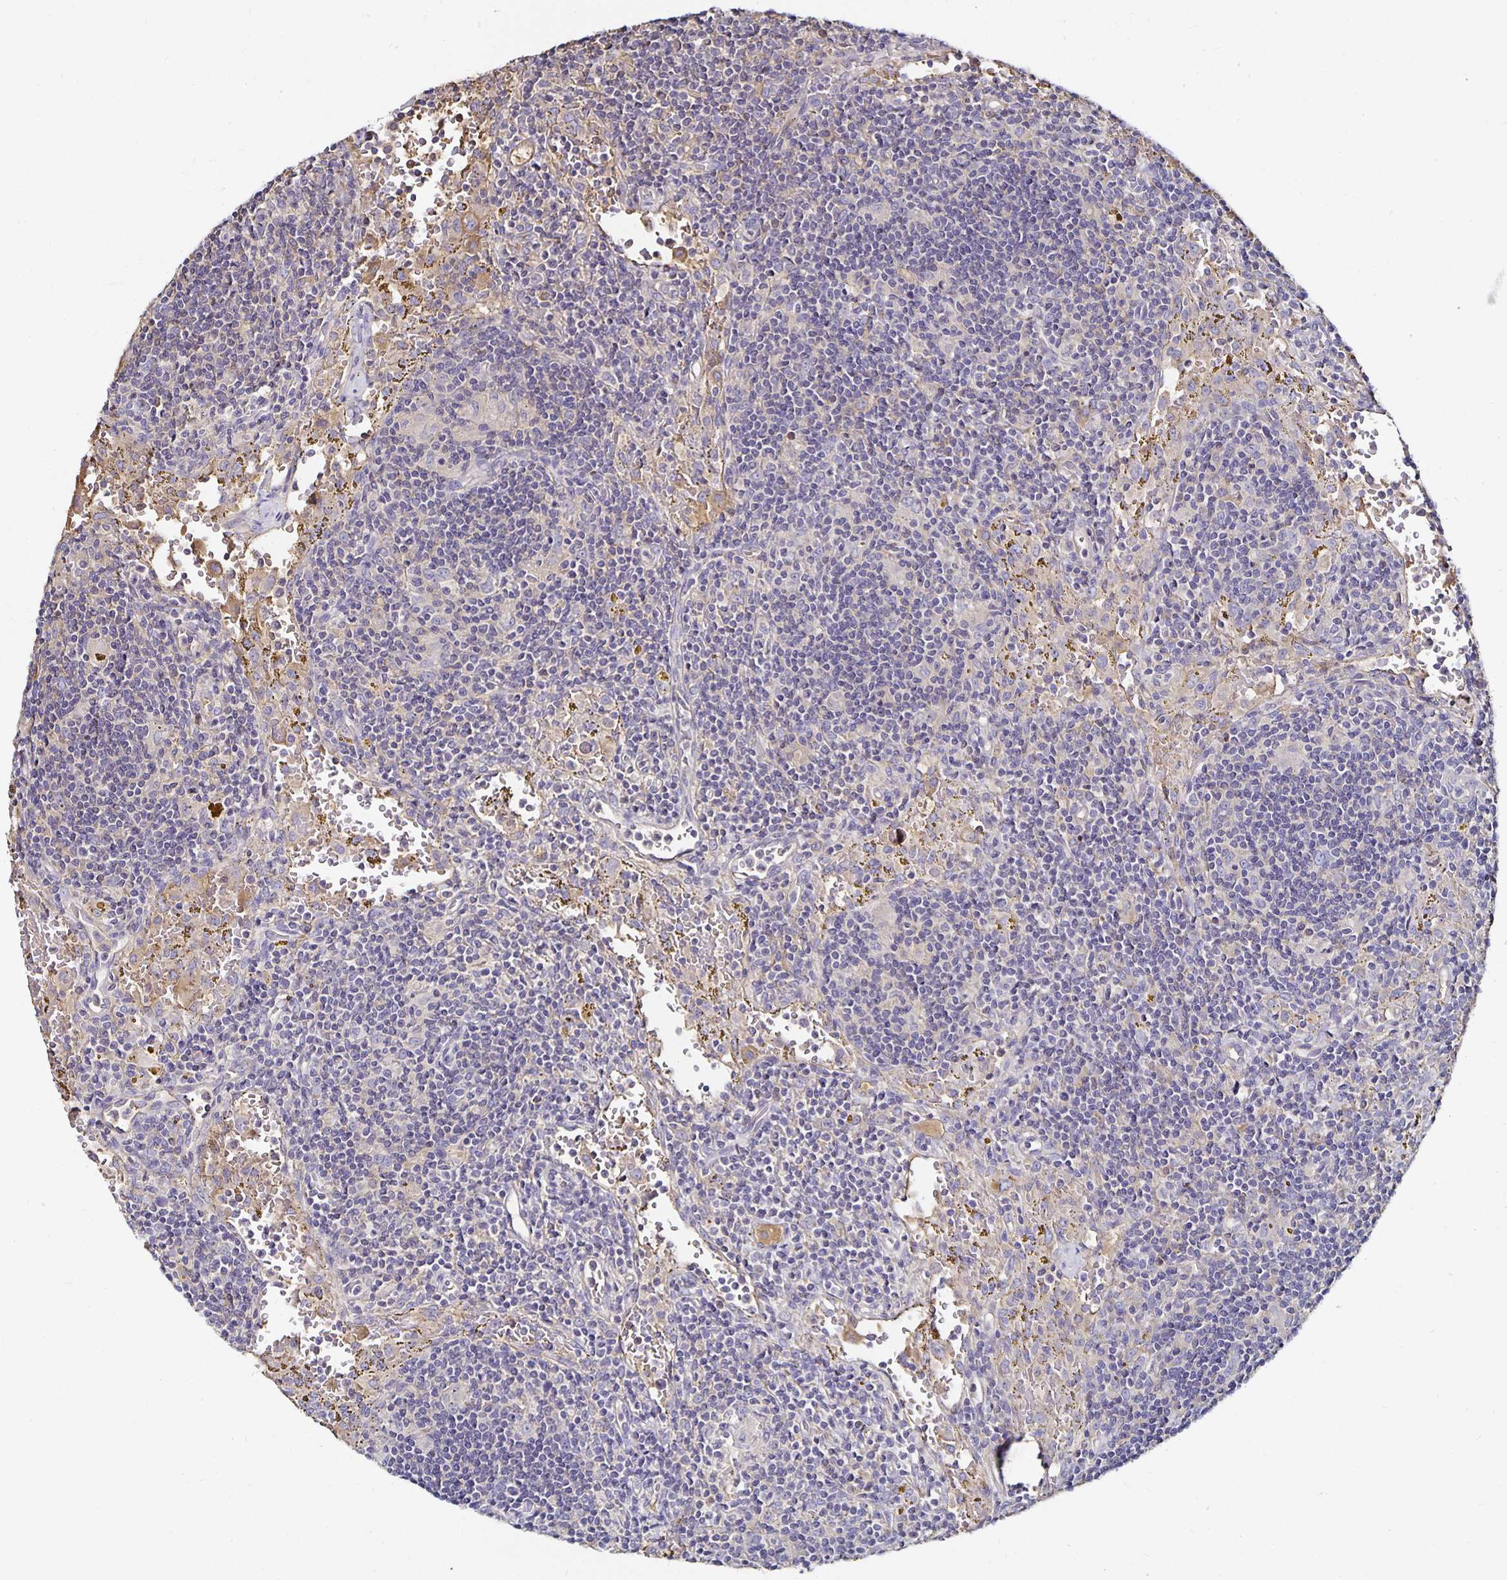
{"staining": {"intensity": "negative", "quantity": "none", "location": "none"}, "tissue": "lymphoma", "cell_type": "Tumor cells", "image_type": "cancer", "snomed": [{"axis": "morphology", "description": "Malignant lymphoma, non-Hodgkin's type, Low grade"}, {"axis": "topography", "description": "Spleen"}], "caption": "A high-resolution histopathology image shows IHC staining of malignant lymphoma, non-Hodgkin's type (low-grade), which exhibits no significant positivity in tumor cells.", "gene": "TTR", "patient": {"sex": "female", "age": 70}}